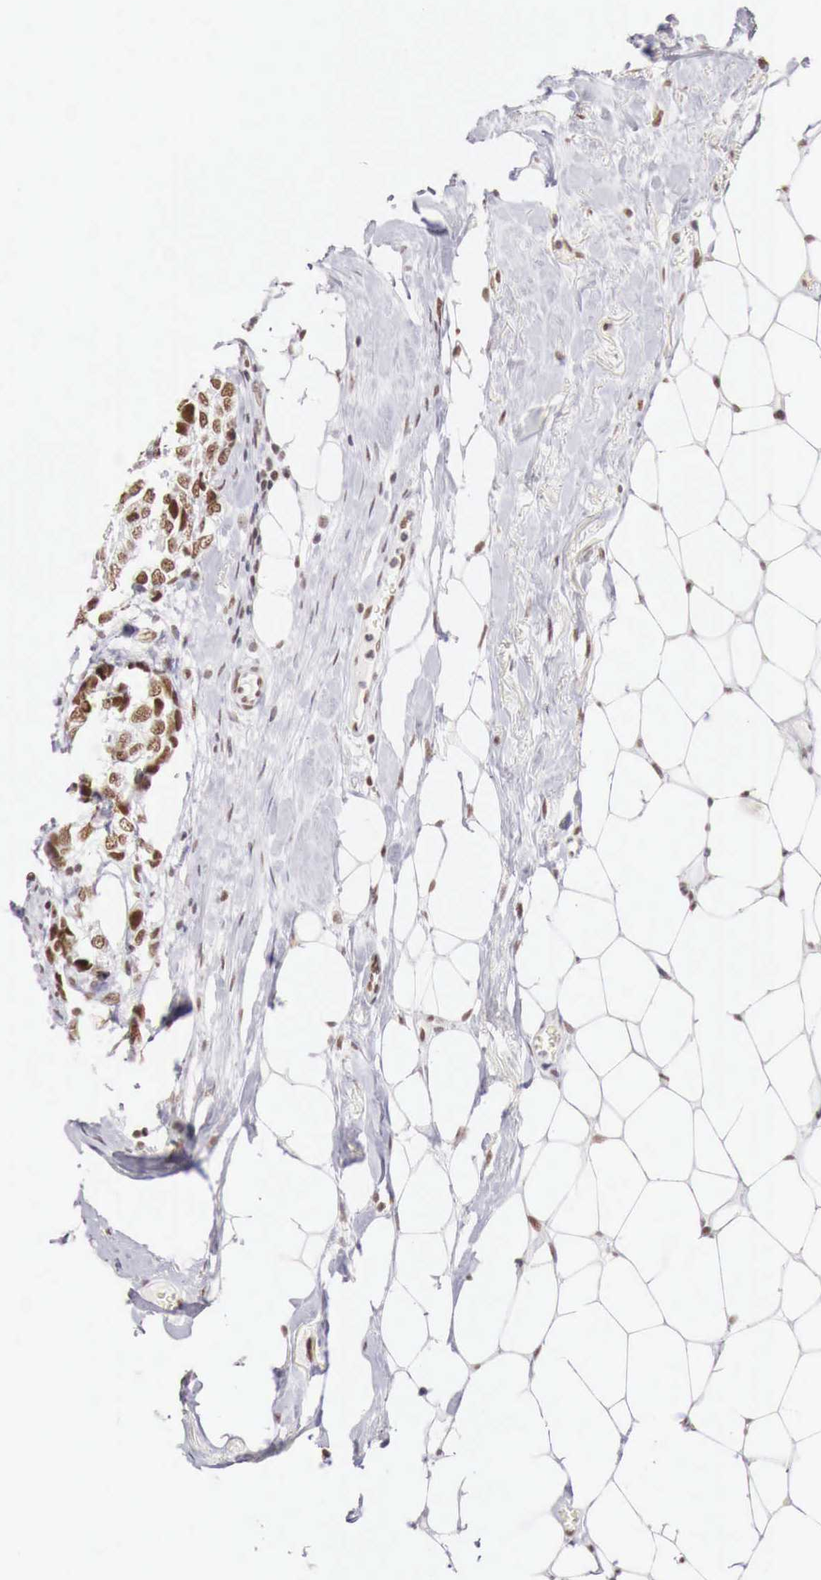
{"staining": {"intensity": "strong", "quantity": ">75%", "location": "nuclear"}, "tissue": "breast cancer", "cell_type": "Tumor cells", "image_type": "cancer", "snomed": [{"axis": "morphology", "description": "Duct carcinoma"}, {"axis": "topography", "description": "Breast"}], "caption": "This is a histology image of immunohistochemistry staining of breast cancer, which shows strong expression in the nuclear of tumor cells.", "gene": "PHF14", "patient": {"sex": "female", "age": 68}}